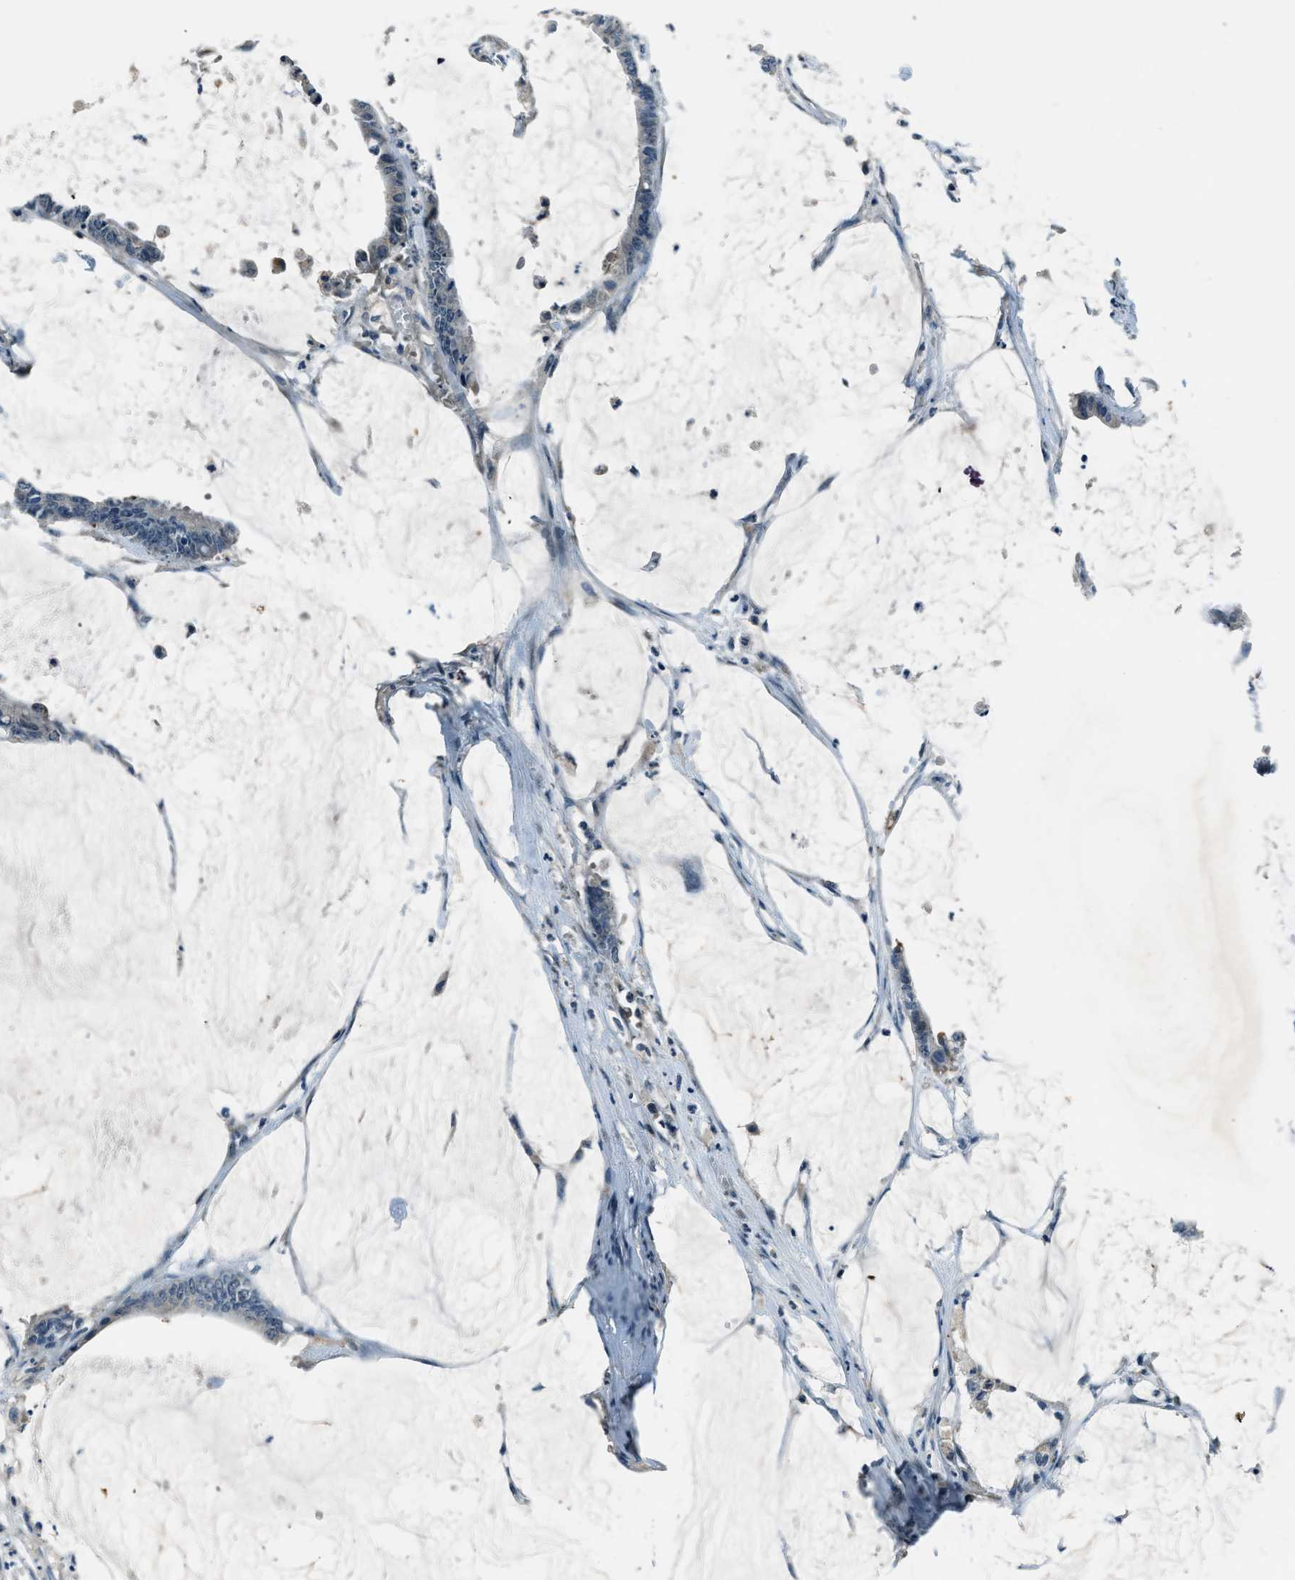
{"staining": {"intensity": "negative", "quantity": "none", "location": "none"}, "tissue": "colorectal cancer", "cell_type": "Tumor cells", "image_type": "cancer", "snomed": [{"axis": "morphology", "description": "Adenocarcinoma, NOS"}, {"axis": "topography", "description": "Rectum"}], "caption": "Immunohistochemical staining of adenocarcinoma (colorectal) displays no significant positivity in tumor cells. (Brightfield microscopy of DAB (3,3'-diaminobenzidine) immunohistochemistry (IHC) at high magnification).", "gene": "ACTL9", "patient": {"sex": "female", "age": 66}}